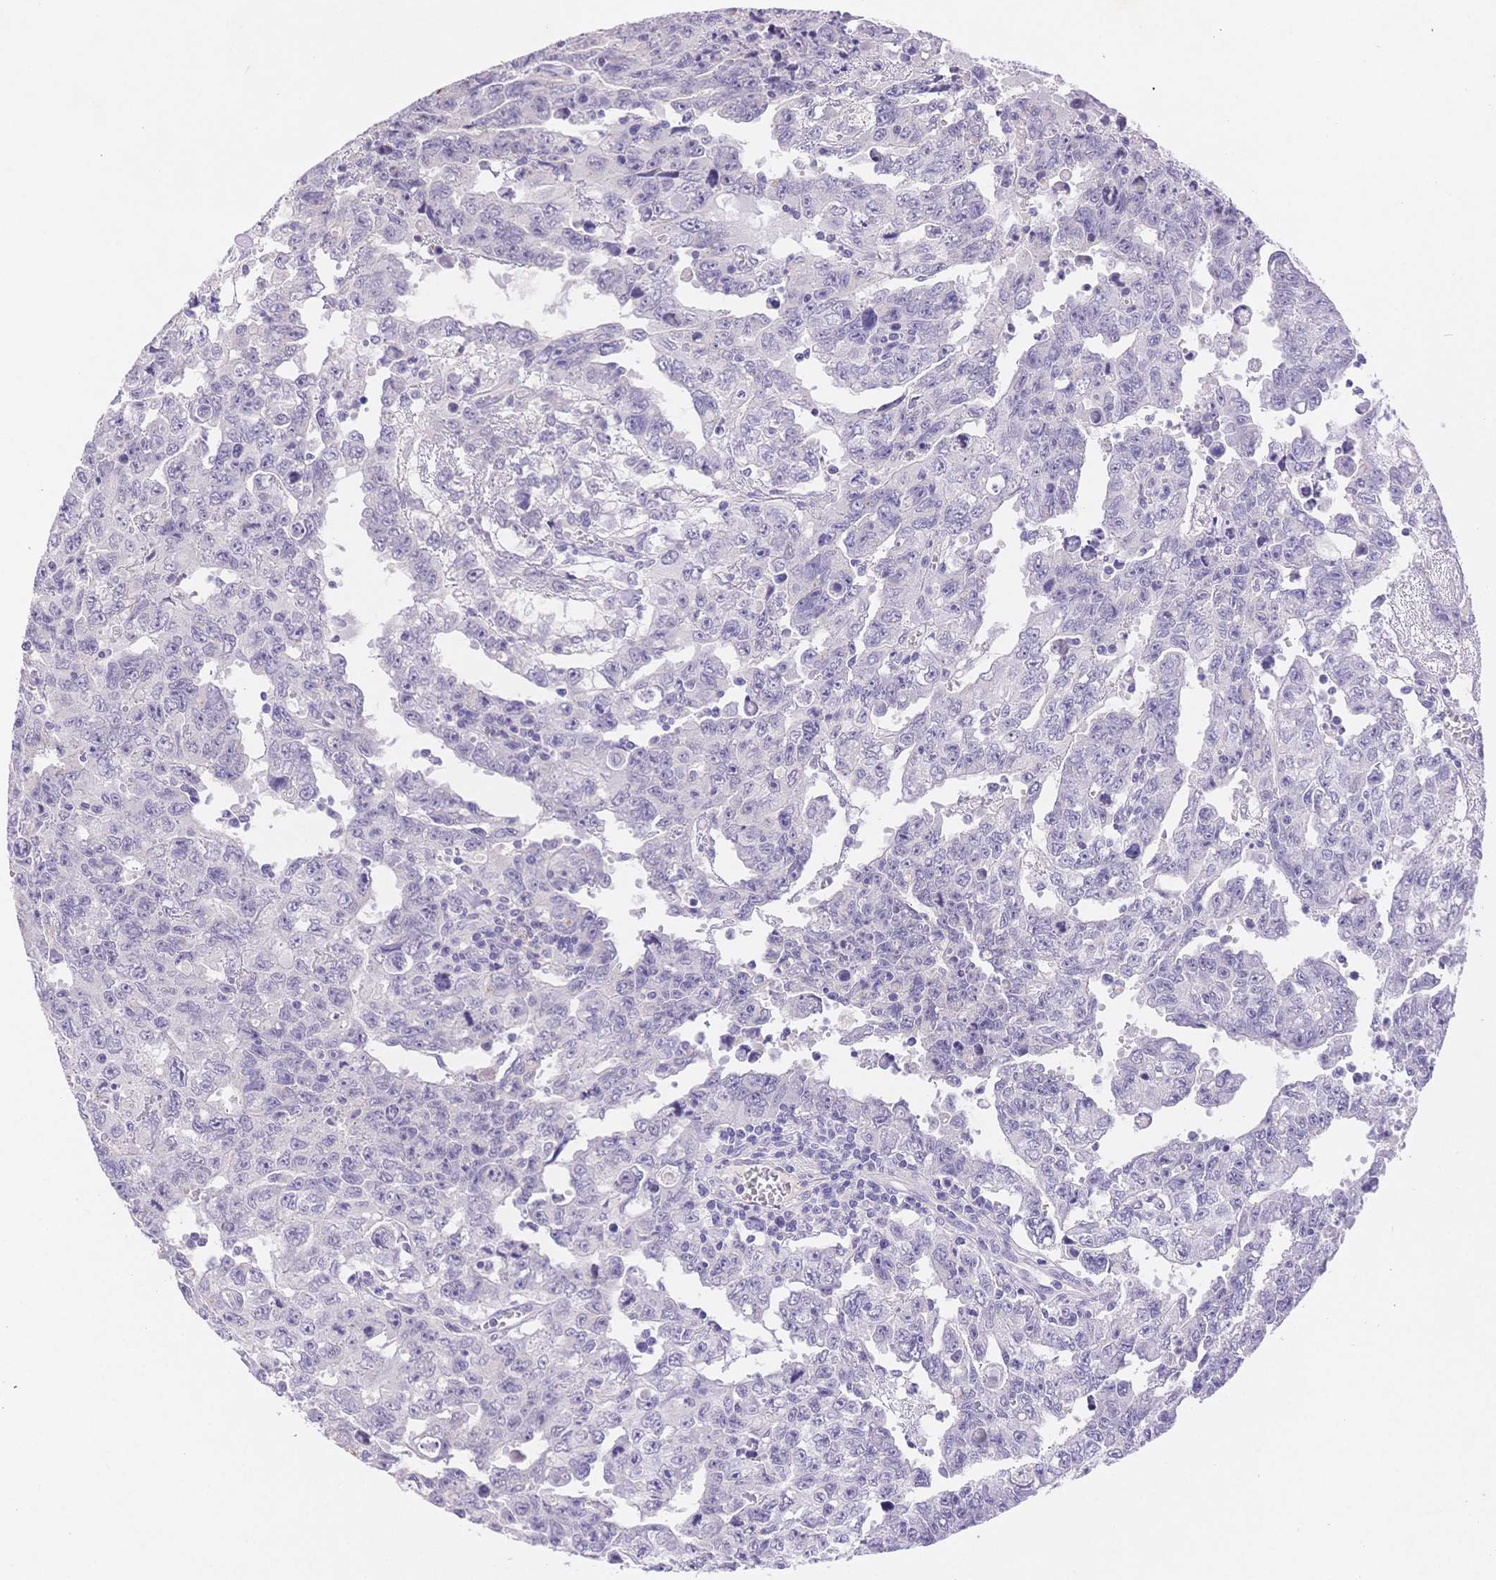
{"staining": {"intensity": "negative", "quantity": "none", "location": "none"}, "tissue": "testis cancer", "cell_type": "Tumor cells", "image_type": "cancer", "snomed": [{"axis": "morphology", "description": "Carcinoma, Embryonal, NOS"}, {"axis": "topography", "description": "Testis"}], "caption": "This is an immunohistochemistry (IHC) histopathology image of human testis embryonal carcinoma. There is no expression in tumor cells.", "gene": "MYOM1", "patient": {"sex": "male", "age": 24}}